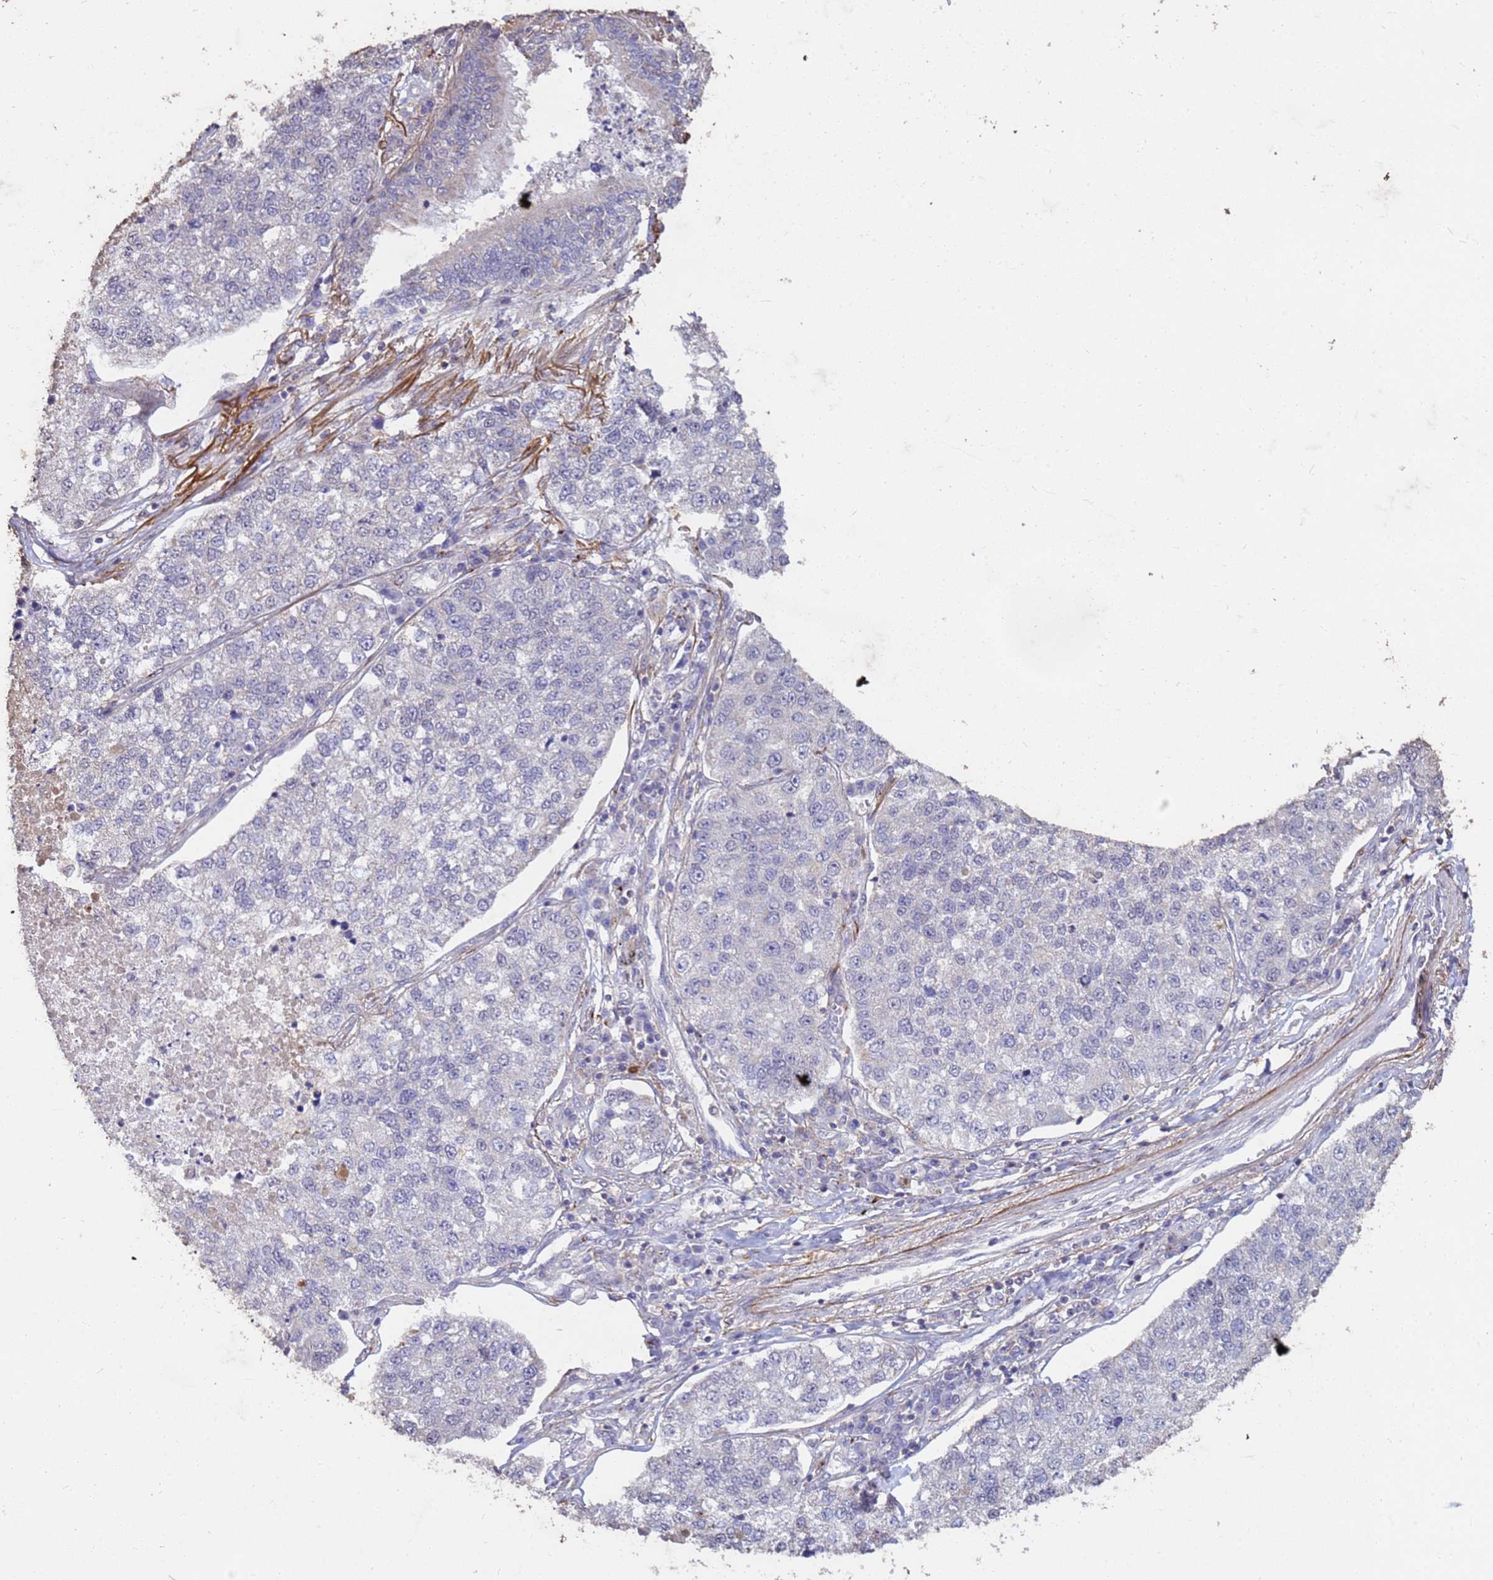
{"staining": {"intensity": "negative", "quantity": "none", "location": "none"}, "tissue": "lung cancer", "cell_type": "Tumor cells", "image_type": "cancer", "snomed": [{"axis": "morphology", "description": "Adenocarcinoma, NOS"}, {"axis": "topography", "description": "Lung"}], "caption": "High magnification brightfield microscopy of lung adenocarcinoma stained with DAB (brown) and counterstained with hematoxylin (blue): tumor cells show no significant staining.", "gene": "SLC25A15", "patient": {"sex": "male", "age": 49}}